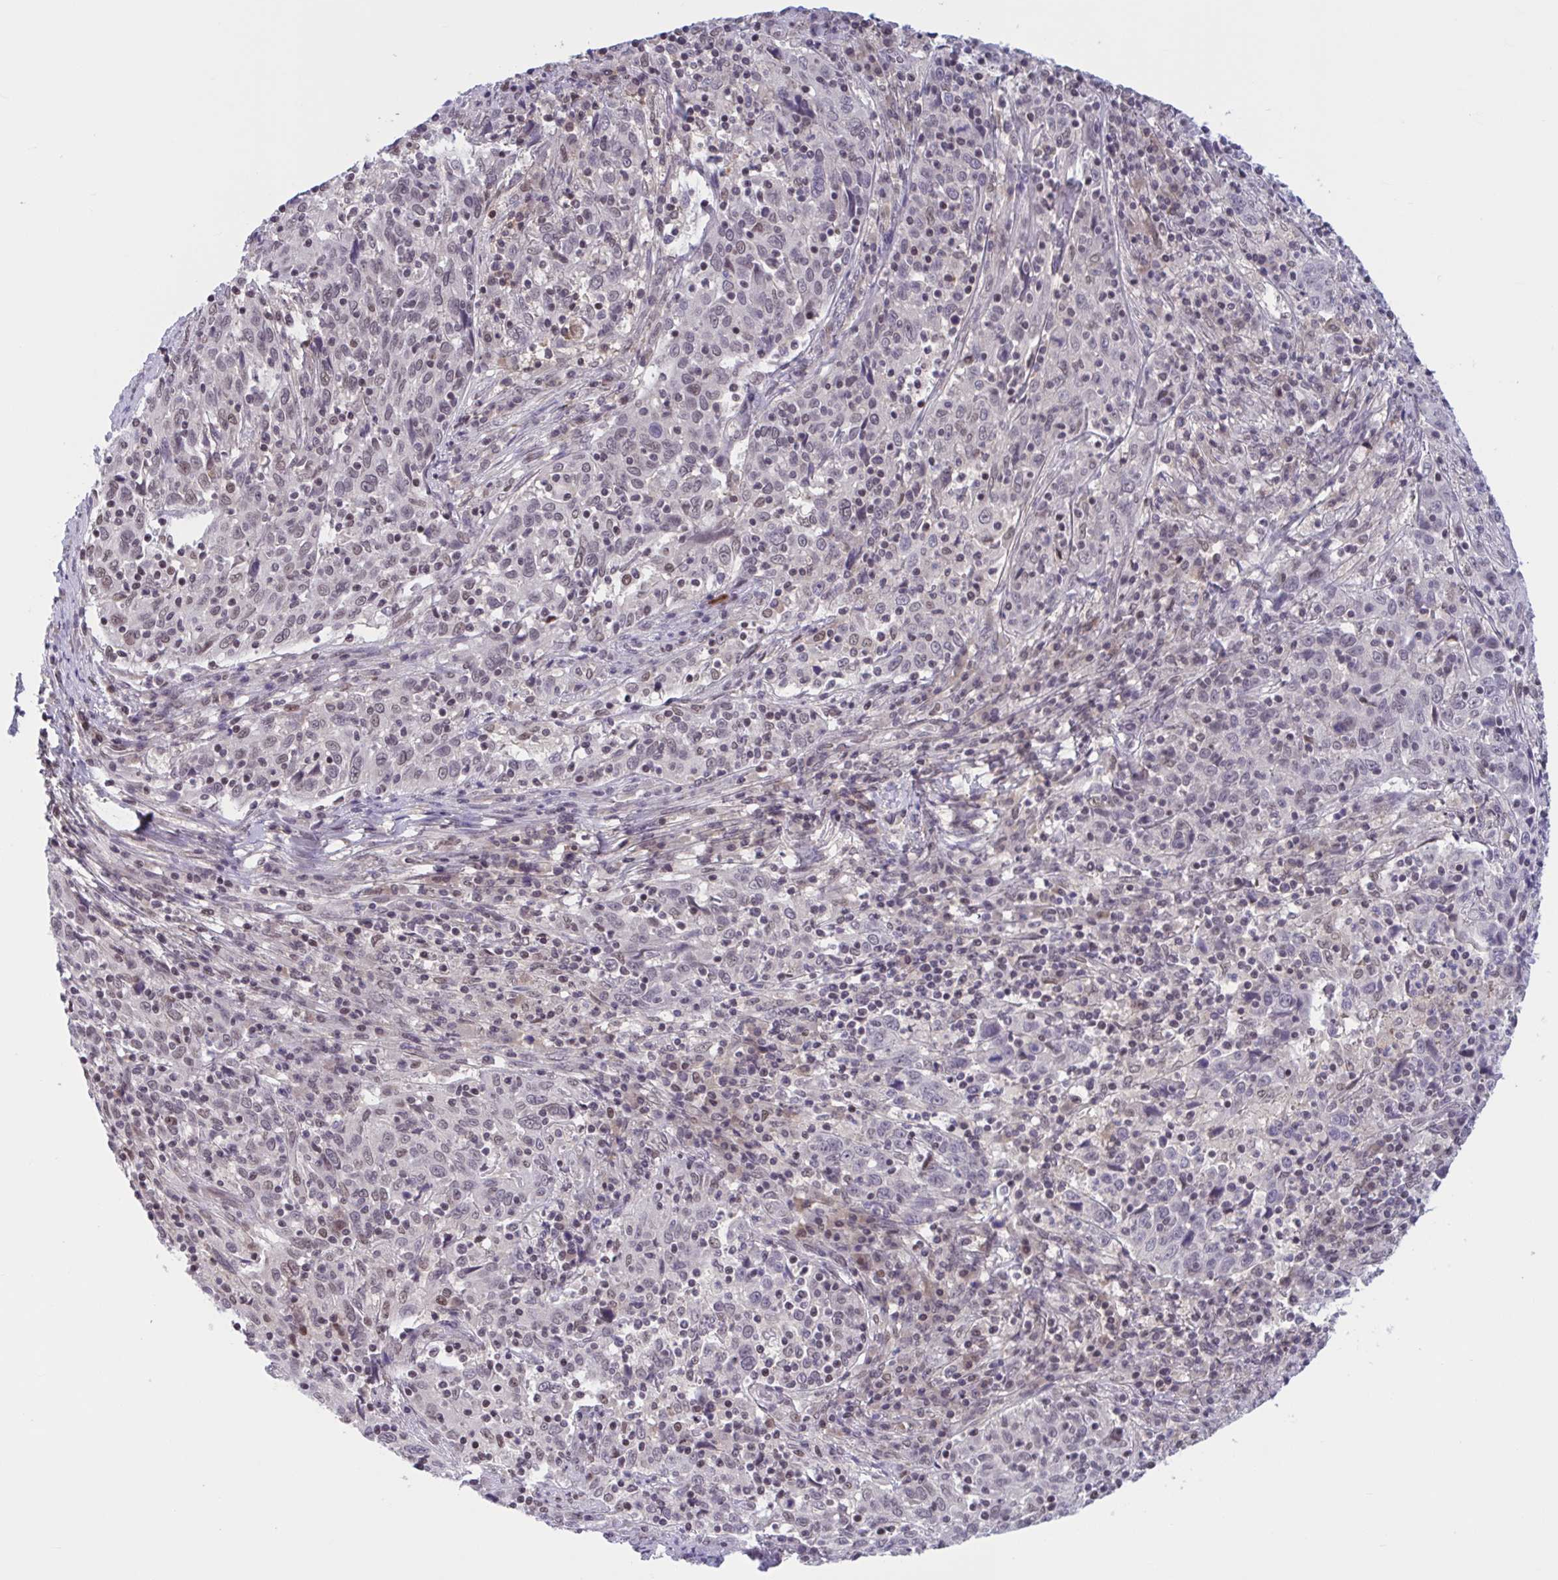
{"staining": {"intensity": "negative", "quantity": "none", "location": "none"}, "tissue": "cervical cancer", "cell_type": "Tumor cells", "image_type": "cancer", "snomed": [{"axis": "morphology", "description": "Squamous cell carcinoma, NOS"}, {"axis": "topography", "description": "Cervix"}], "caption": "This image is of squamous cell carcinoma (cervical) stained with immunohistochemistry to label a protein in brown with the nuclei are counter-stained blue. There is no positivity in tumor cells.", "gene": "TTC7B", "patient": {"sex": "female", "age": 46}}